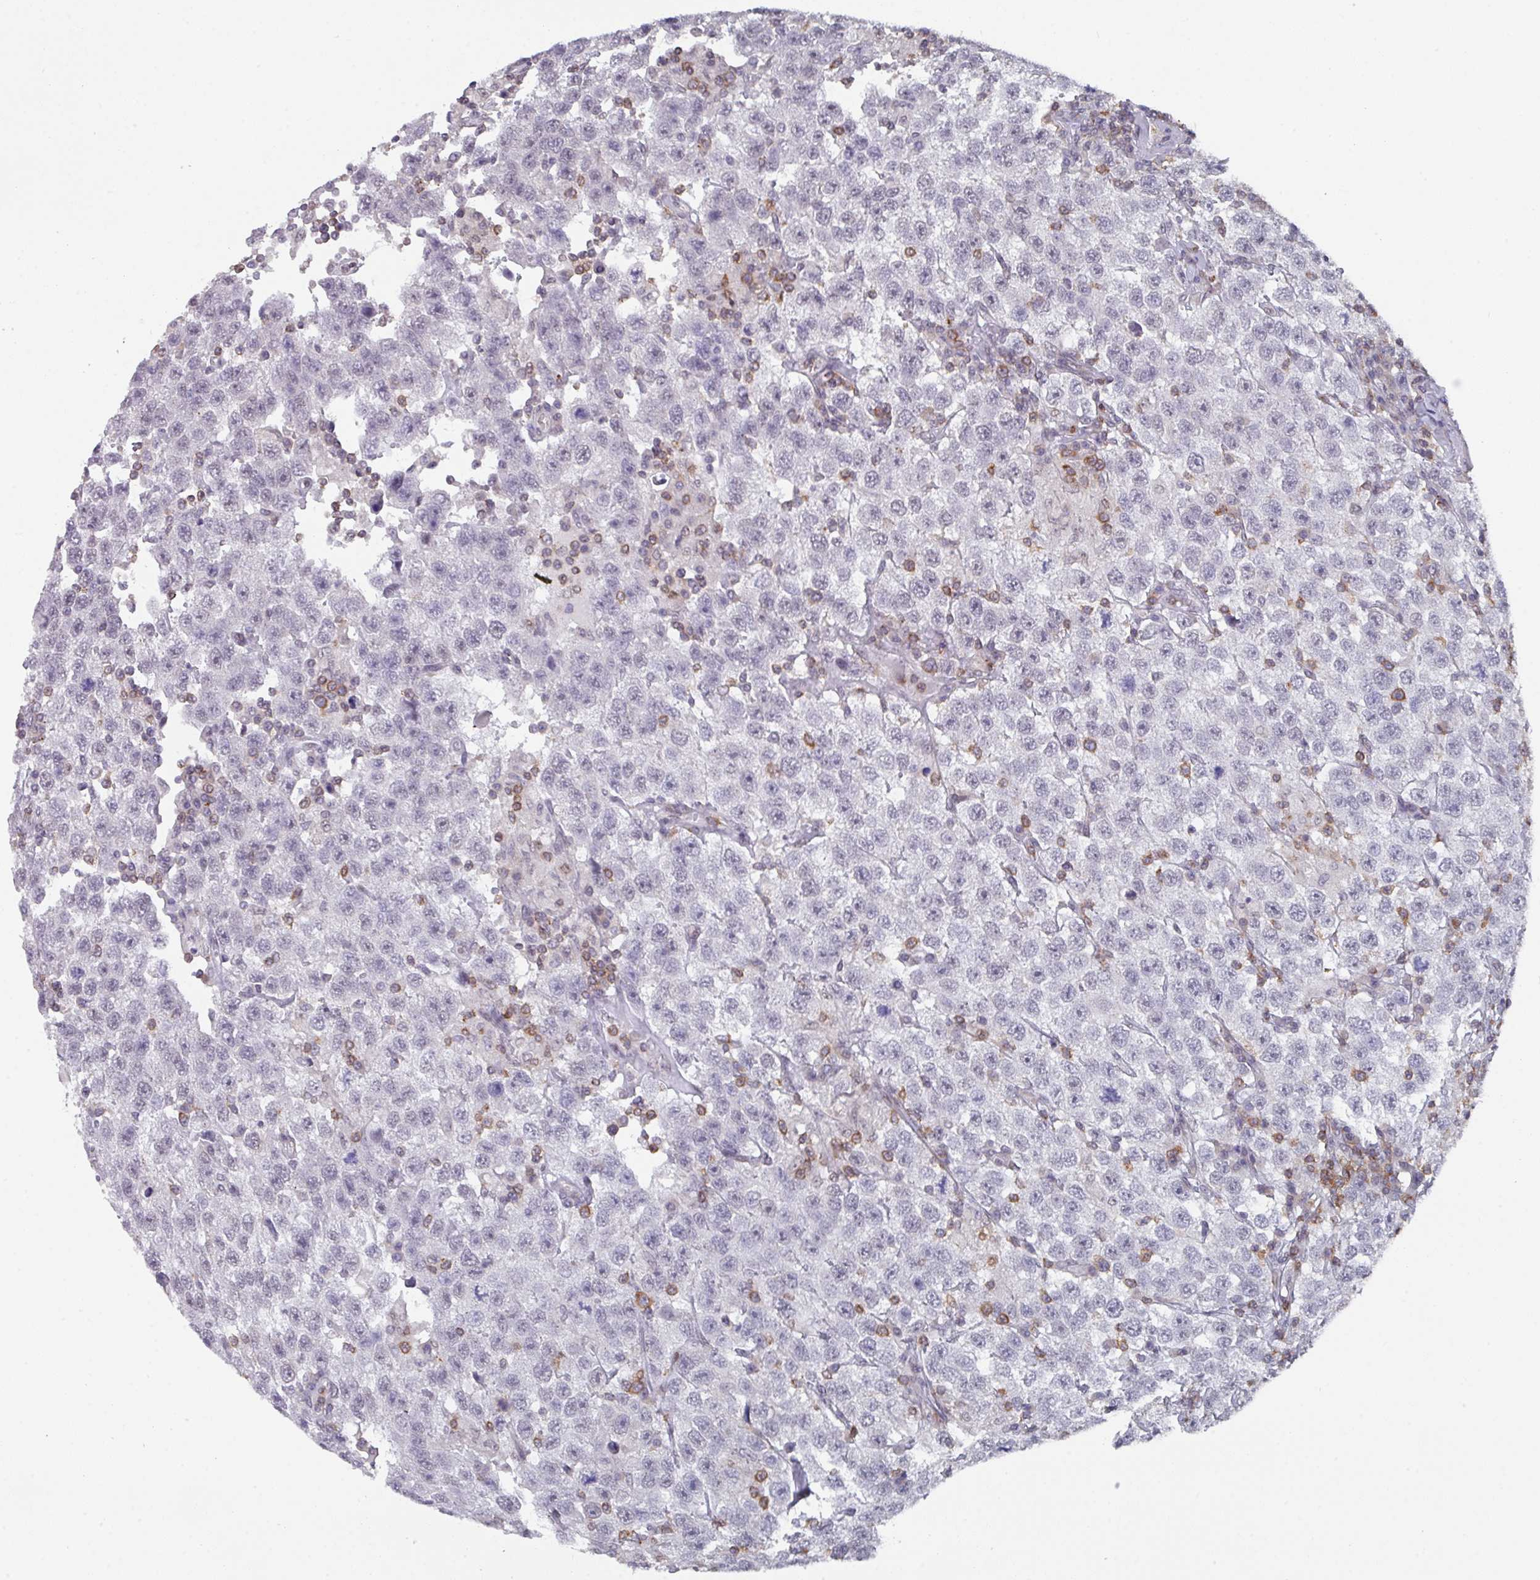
{"staining": {"intensity": "negative", "quantity": "none", "location": "none"}, "tissue": "testis cancer", "cell_type": "Tumor cells", "image_type": "cancer", "snomed": [{"axis": "morphology", "description": "Seminoma, NOS"}, {"axis": "topography", "description": "Testis"}], "caption": "An IHC image of testis seminoma is shown. There is no staining in tumor cells of testis seminoma. (DAB (3,3'-diaminobenzidine) IHC, high magnification).", "gene": "RASAL3", "patient": {"sex": "male", "age": 41}}